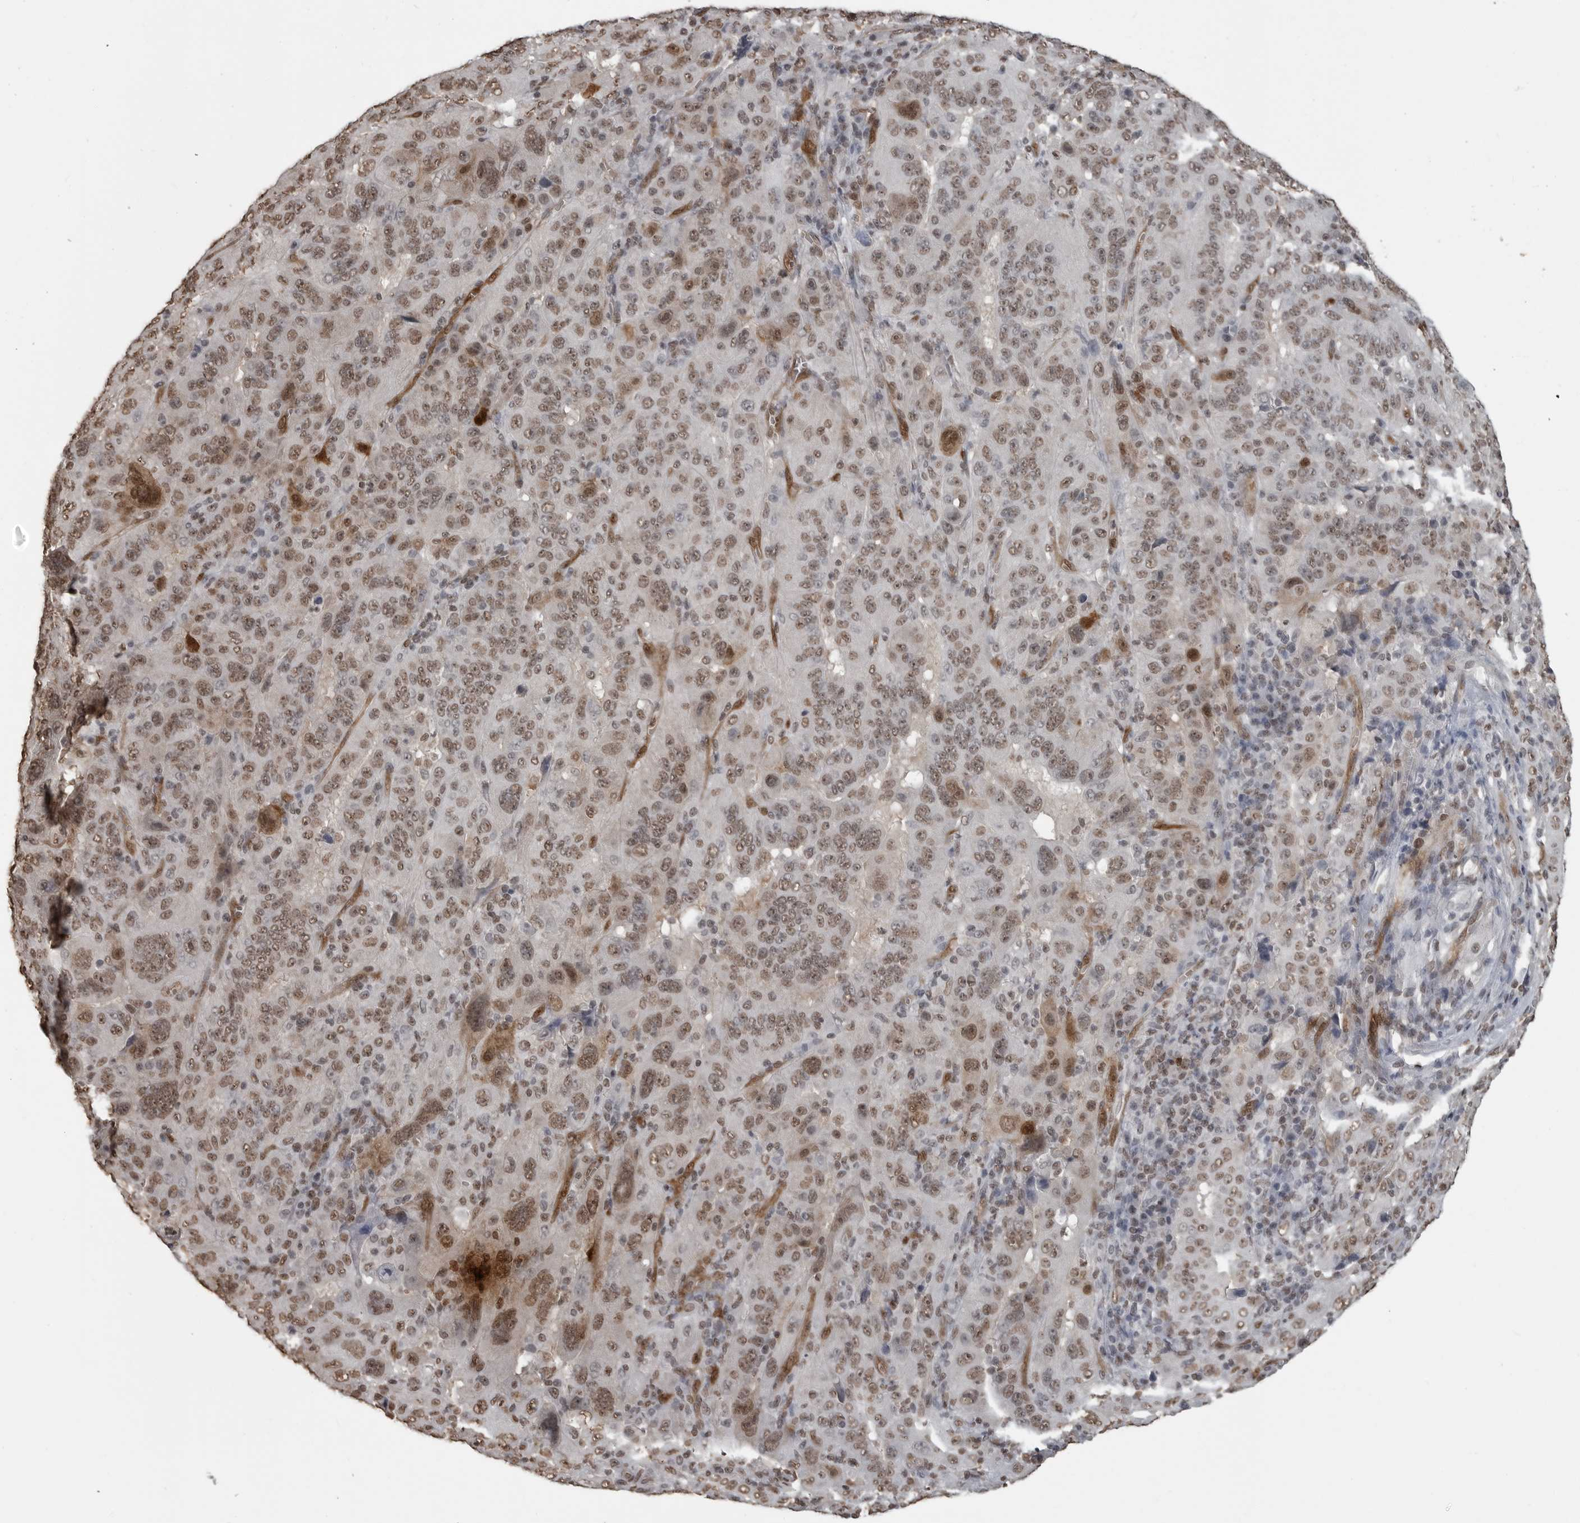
{"staining": {"intensity": "weak", "quantity": ">75%", "location": "nuclear"}, "tissue": "pancreatic cancer", "cell_type": "Tumor cells", "image_type": "cancer", "snomed": [{"axis": "morphology", "description": "Adenocarcinoma, NOS"}, {"axis": "topography", "description": "Pancreas"}], "caption": "Immunohistochemistry staining of pancreatic cancer, which reveals low levels of weak nuclear staining in about >75% of tumor cells indicating weak nuclear protein staining. The staining was performed using DAB (3,3'-diaminobenzidine) (brown) for protein detection and nuclei were counterstained in hematoxylin (blue).", "gene": "SMAD2", "patient": {"sex": "male", "age": 63}}